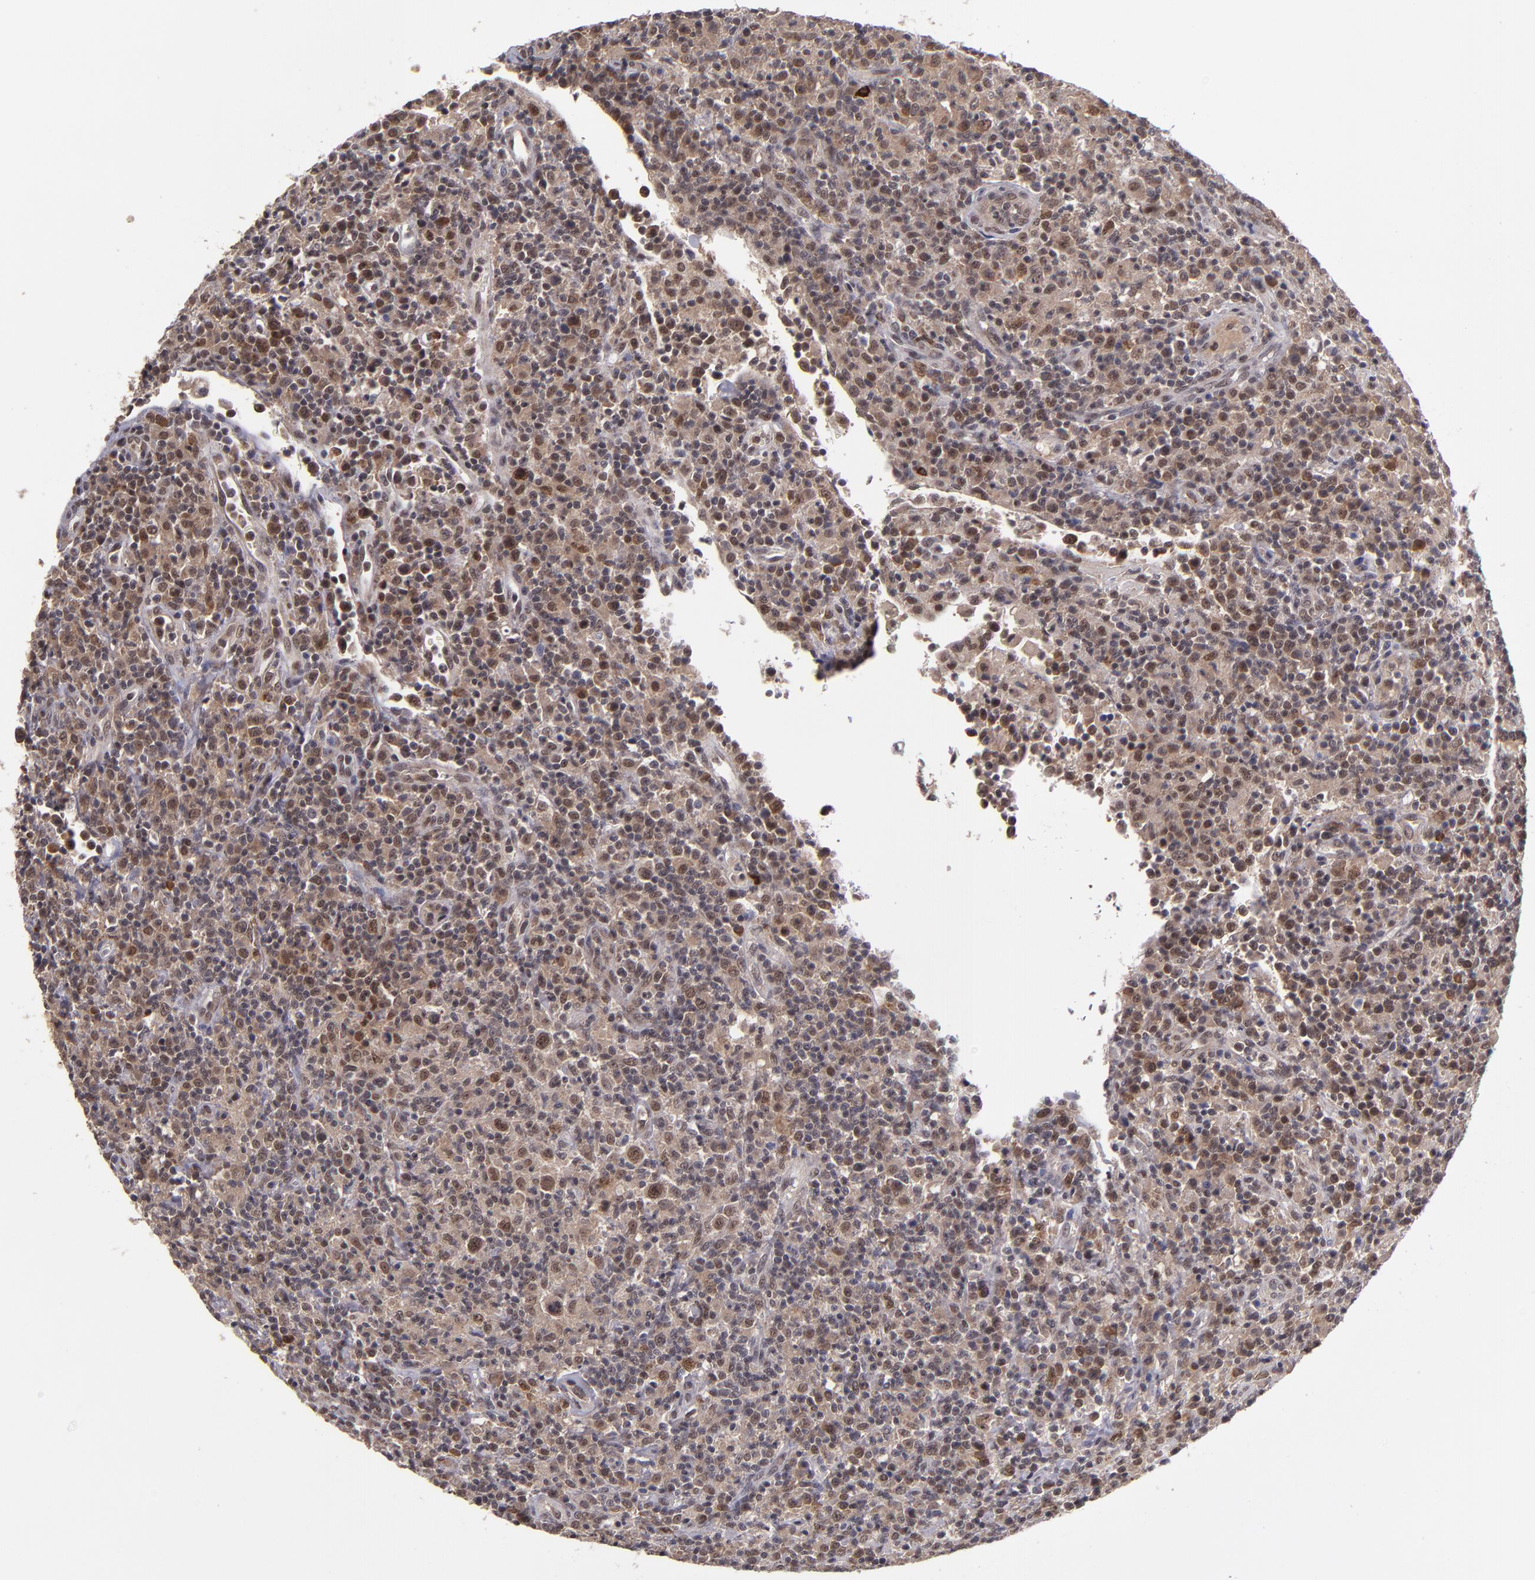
{"staining": {"intensity": "moderate", "quantity": ">75%", "location": "cytoplasmic/membranous,nuclear"}, "tissue": "lymphoma", "cell_type": "Tumor cells", "image_type": "cancer", "snomed": [{"axis": "morphology", "description": "Hodgkin's disease, NOS"}, {"axis": "topography", "description": "Lymph node"}], "caption": "Lymphoma was stained to show a protein in brown. There is medium levels of moderate cytoplasmic/membranous and nuclear staining in approximately >75% of tumor cells. (Brightfield microscopy of DAB IHC at high magnification).", "gene": "EP300", "patient": {"sex": "male", "age": 65}}